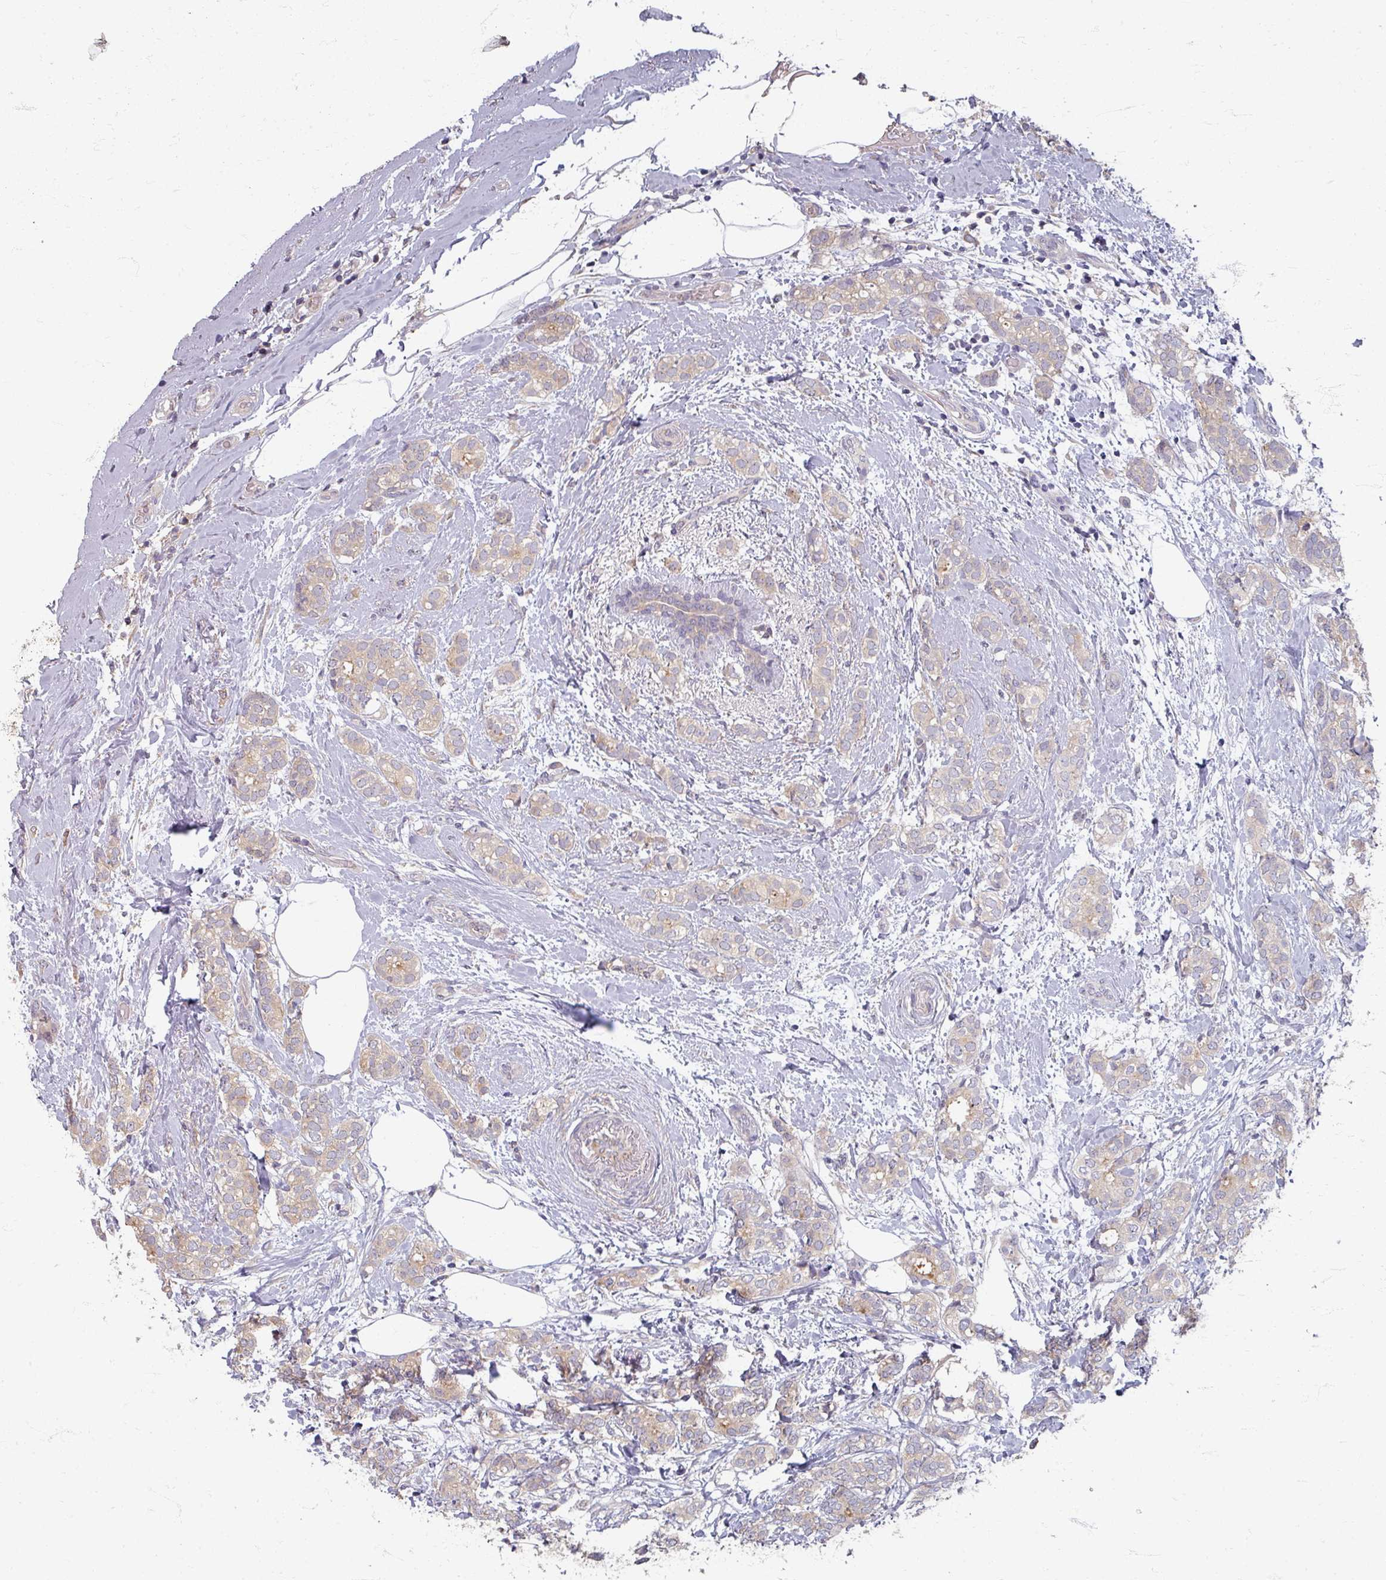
{"staining": {"intensity": "weak", "quantity": "<25%", "location": "cytoplasmic/membranous"}, "tissue": "breast cancer", "cell_type": "Tumor cells", "image_type": "cancer", "snomed": [{"axis": "morphology", "description": "Duct carcinoma"}, {"axis": "topography", "description": "Breast"}], "caption": "High magnification brightfield microscopy of breast cancer (infiltrating ductal carcinoma) stained with DAB (3,3'-diaminobenzidine) (brown) and counterstained with hematoxylin (blue): tumor cells show no significant positivity.", "gene": "STAM", "patient": {"sex": "female", "age": 73}}